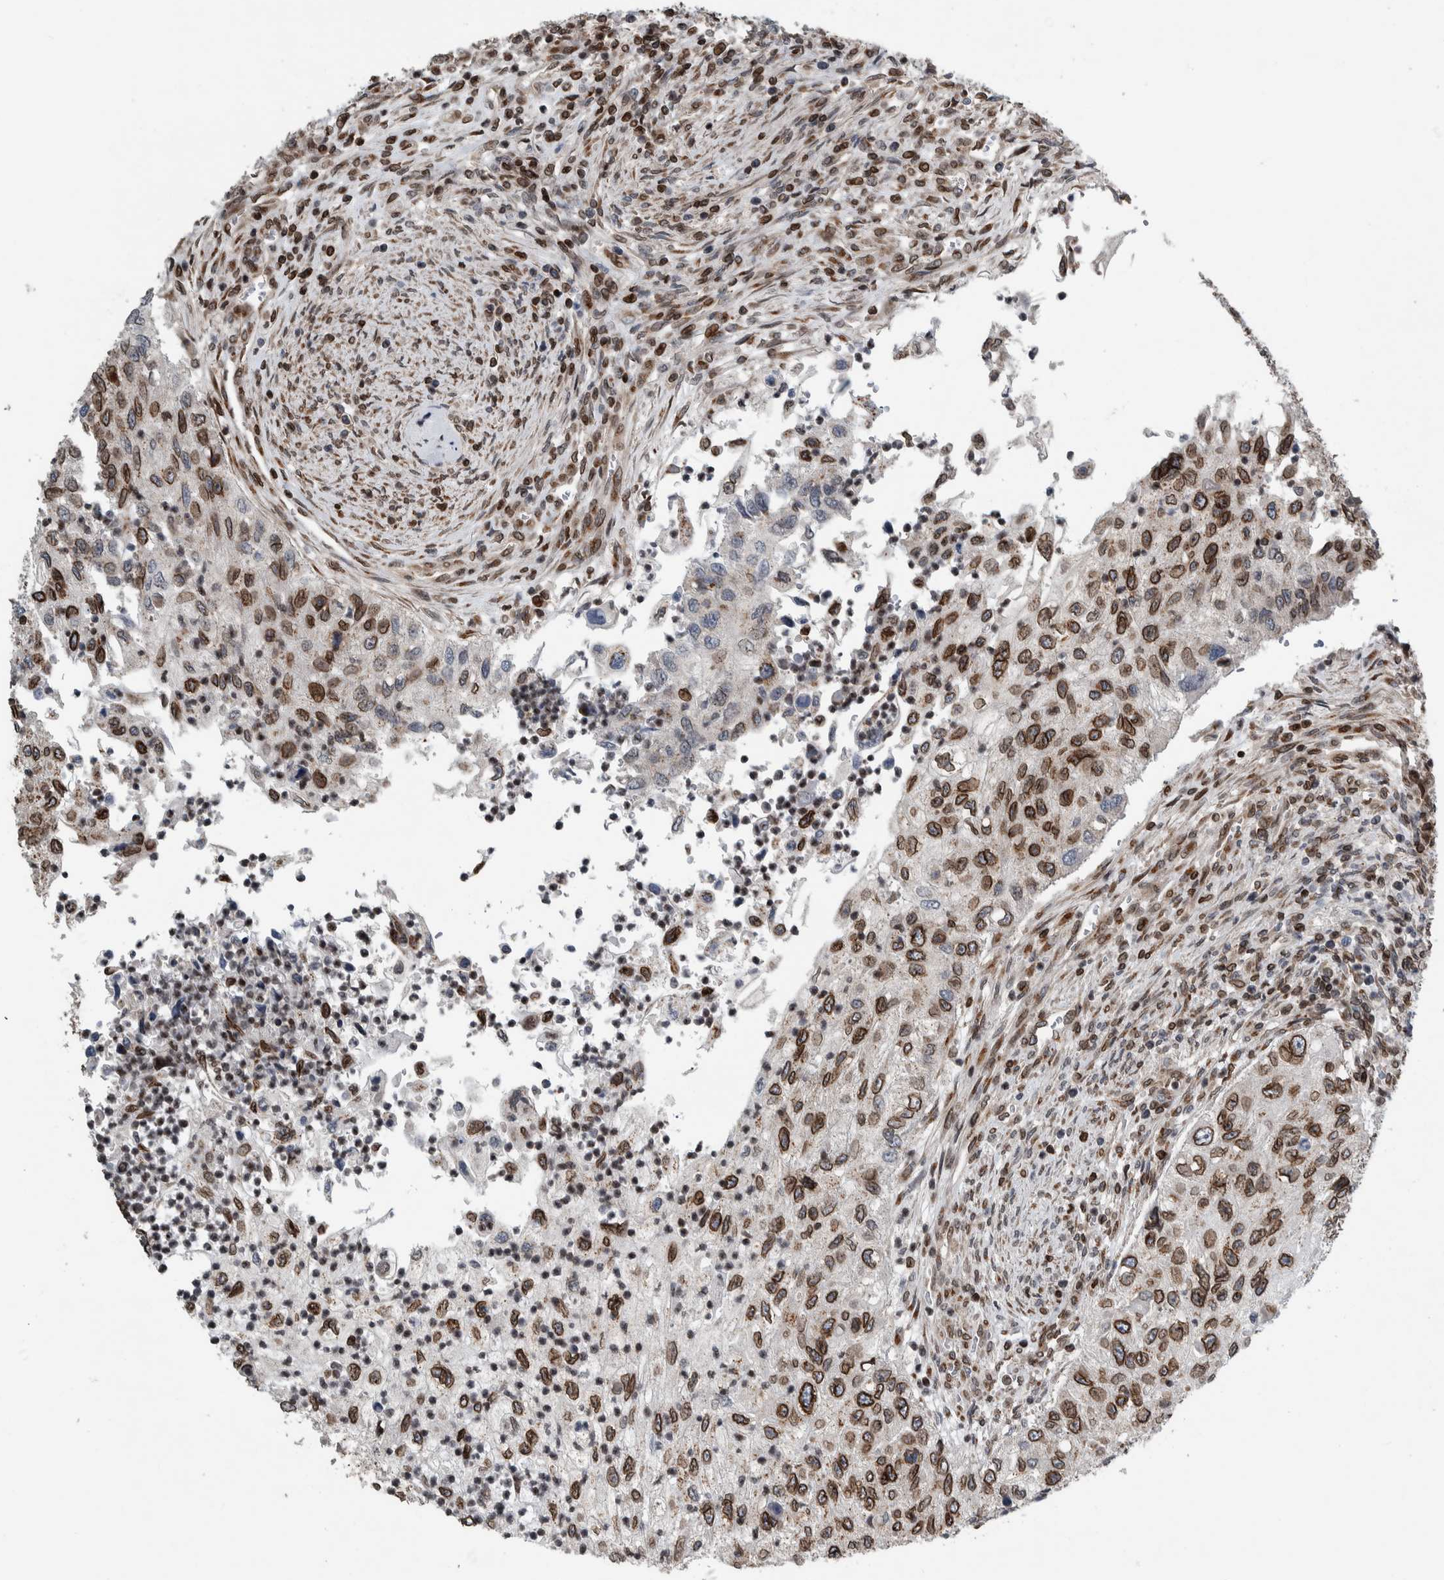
{"staining": {"intensity": "strong", "quantity": ">75%", "location": "cytoplasmic/membranous,nuclear"}, "tissue": "urothelial cancer", "cell_type": "Tumor cells", "image_type": "cancer", "snomed": [{"axis": "morphology", "description": "Urothelial carcinoma, High grade"}, {"axis": "topography", "description": "Urinary bladder"}], "caption": "Human urothelial carcinoma (high-grade) stained with a protein marker shows strong staining in tumor cells.", "gene": "FAM135B", "patient": {"sex": "female", "age": 60}}